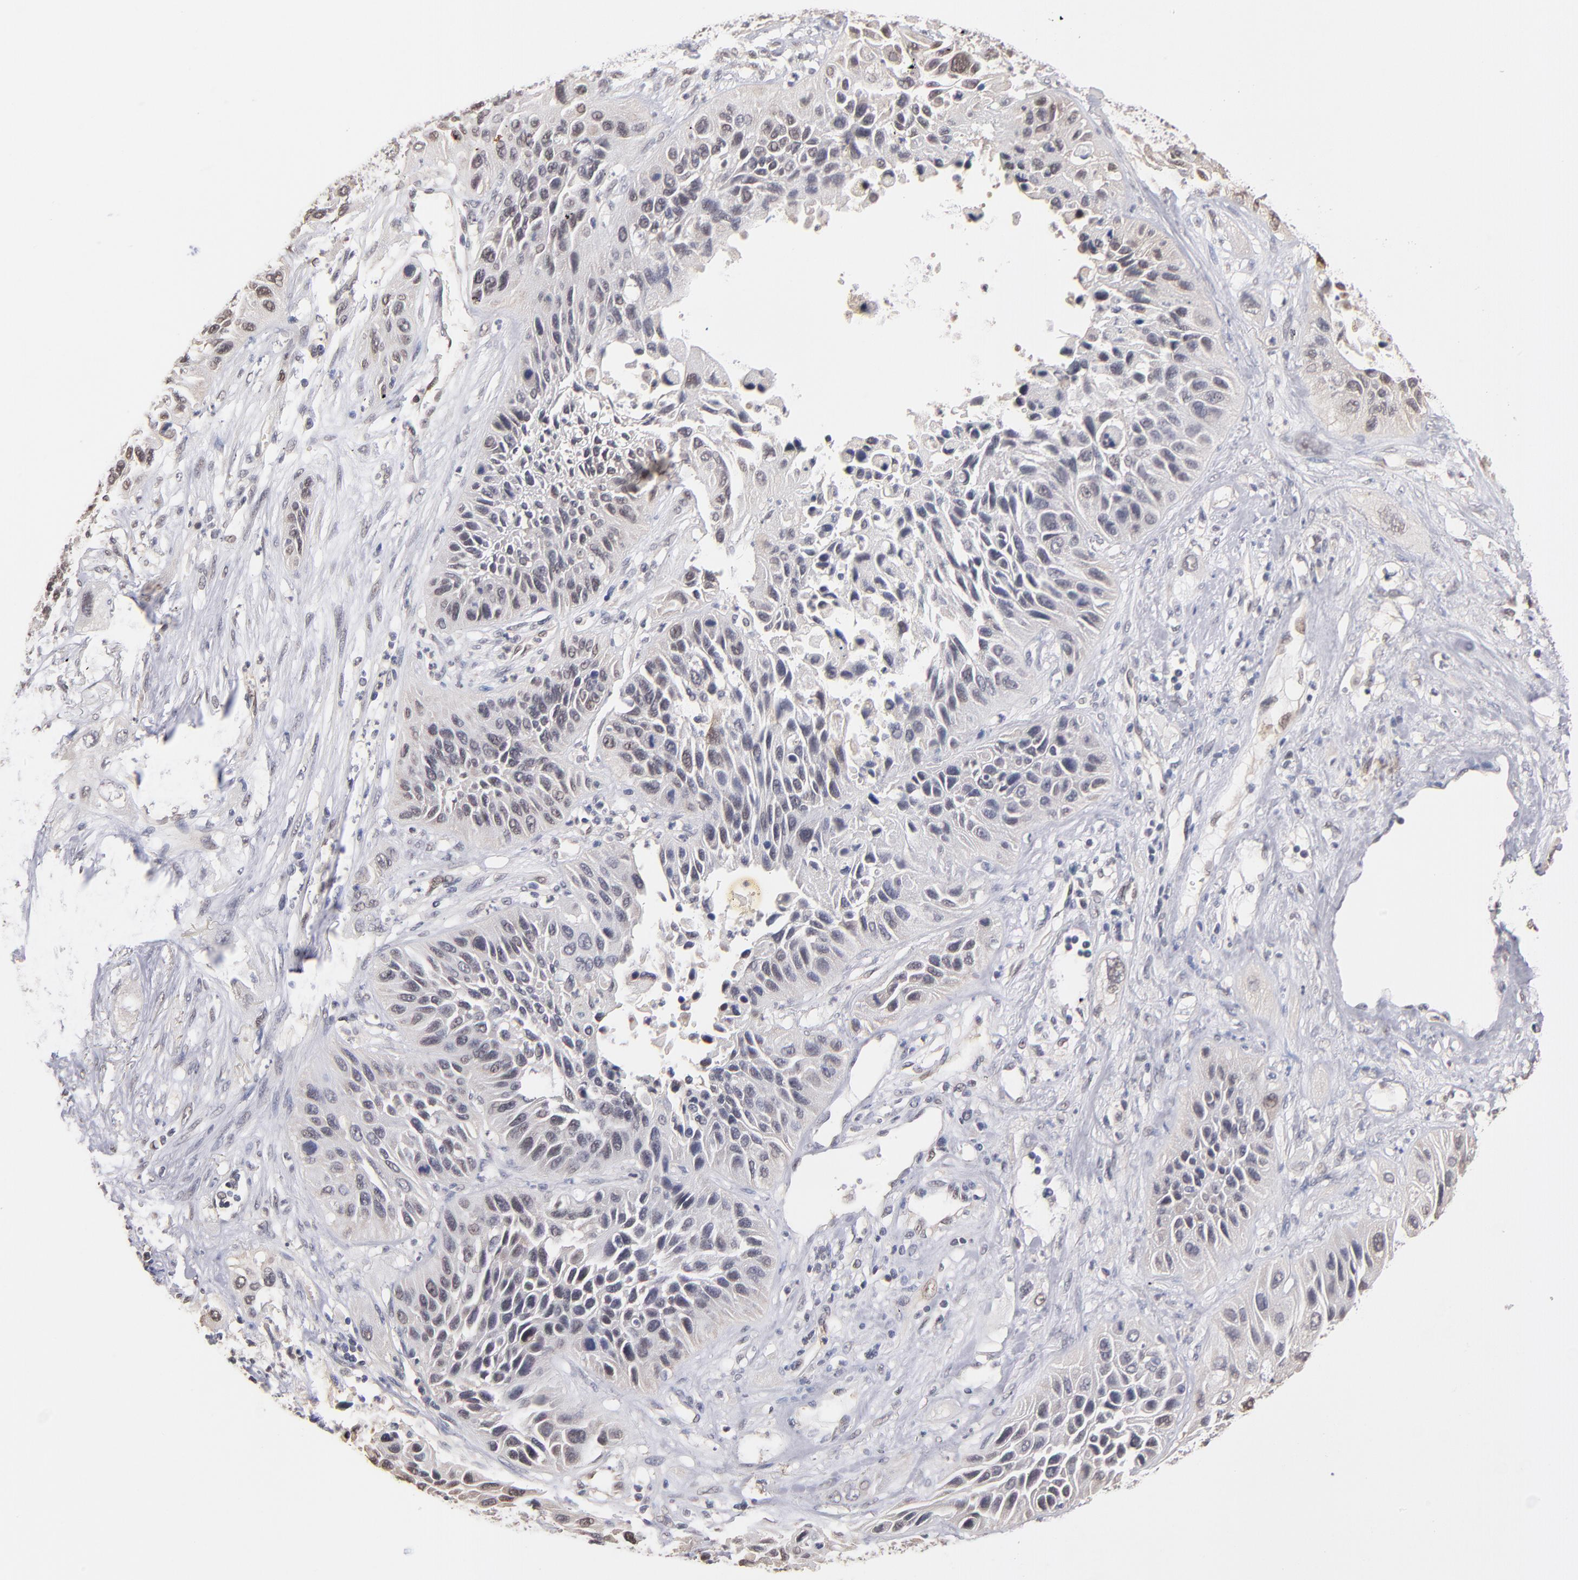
{"staining": {"intensity": "weak", "quantity": "<25%", "location": "nuclear"}, "tissue": "lung cancer", "cell_type": "Tumor cells", "image_type": "cancer", "snomed": [{"axis": "morphology", "description": "Squamous cell carcinoma, NOS"}, {"axis": "topography", "description": "Lung"}], "caption": "The photomicrograph shows no staining of tumor cells in lung cancer.", "gene": "PSMD10", "patient": {"sex": "female", "age": 76}}